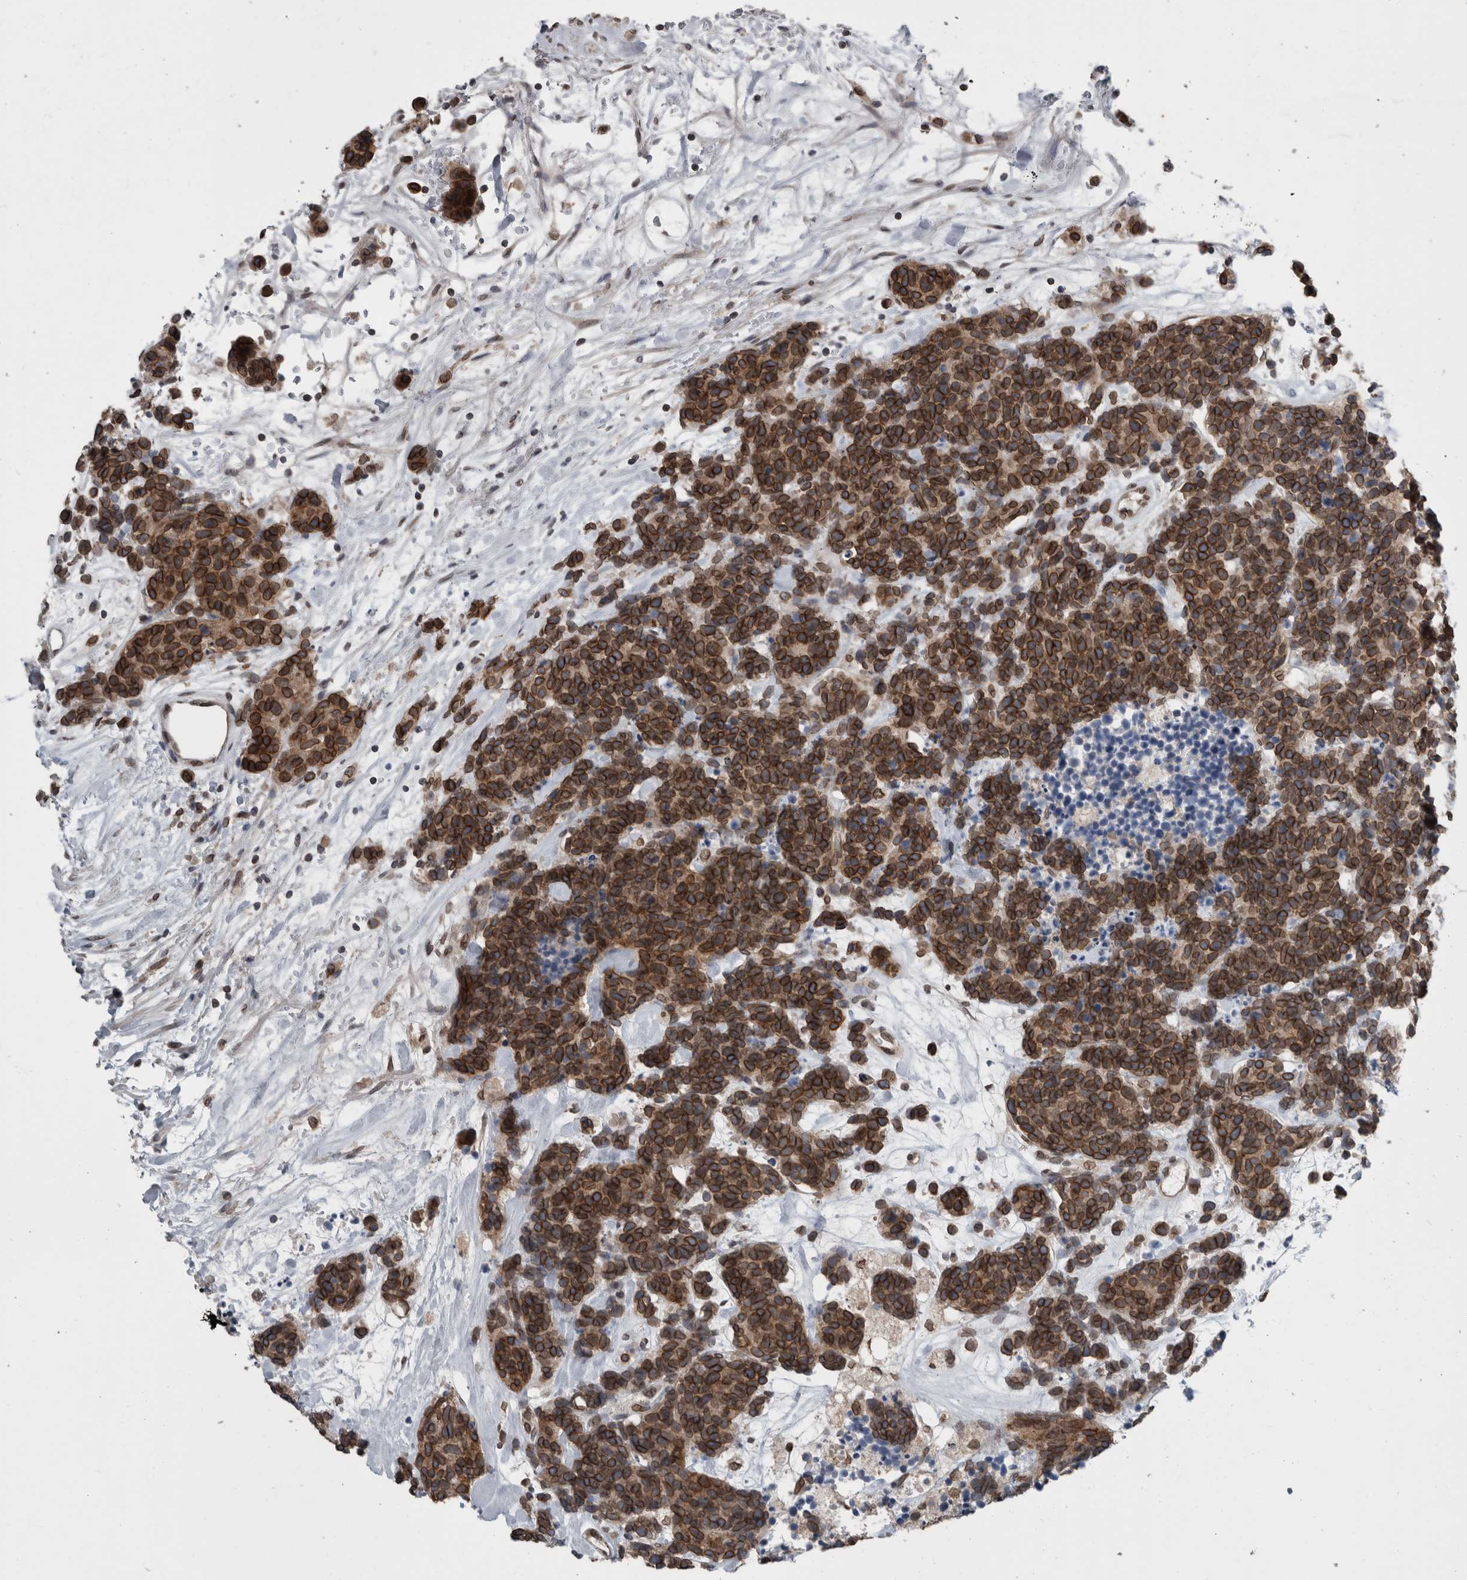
{"staining": {"intensity": "strong", "quantity": ">75%", "location": "cytoplasmic/membranous,nuclear"}, "tissue": "carcinoid", "cell_type": "Tumor cells", "image_type": "cancer", "snomed": [{"axis": "morphology", "description": "Carcinoma, NOS"}, {"axis": "morphology", "description": "Carcinoid, malignant, NOS"}, {"axis": "topography", "description": "Urinary bladder"}], "caption": "Immunohistochemical staining of human carcinoid demonstrates high levels of strong cytoplasmic/membranous and nuclear staining in approximately >75% of tumor cells.", "gene": "RANBP2", "patient": {"sex": "male", "age": 57}}